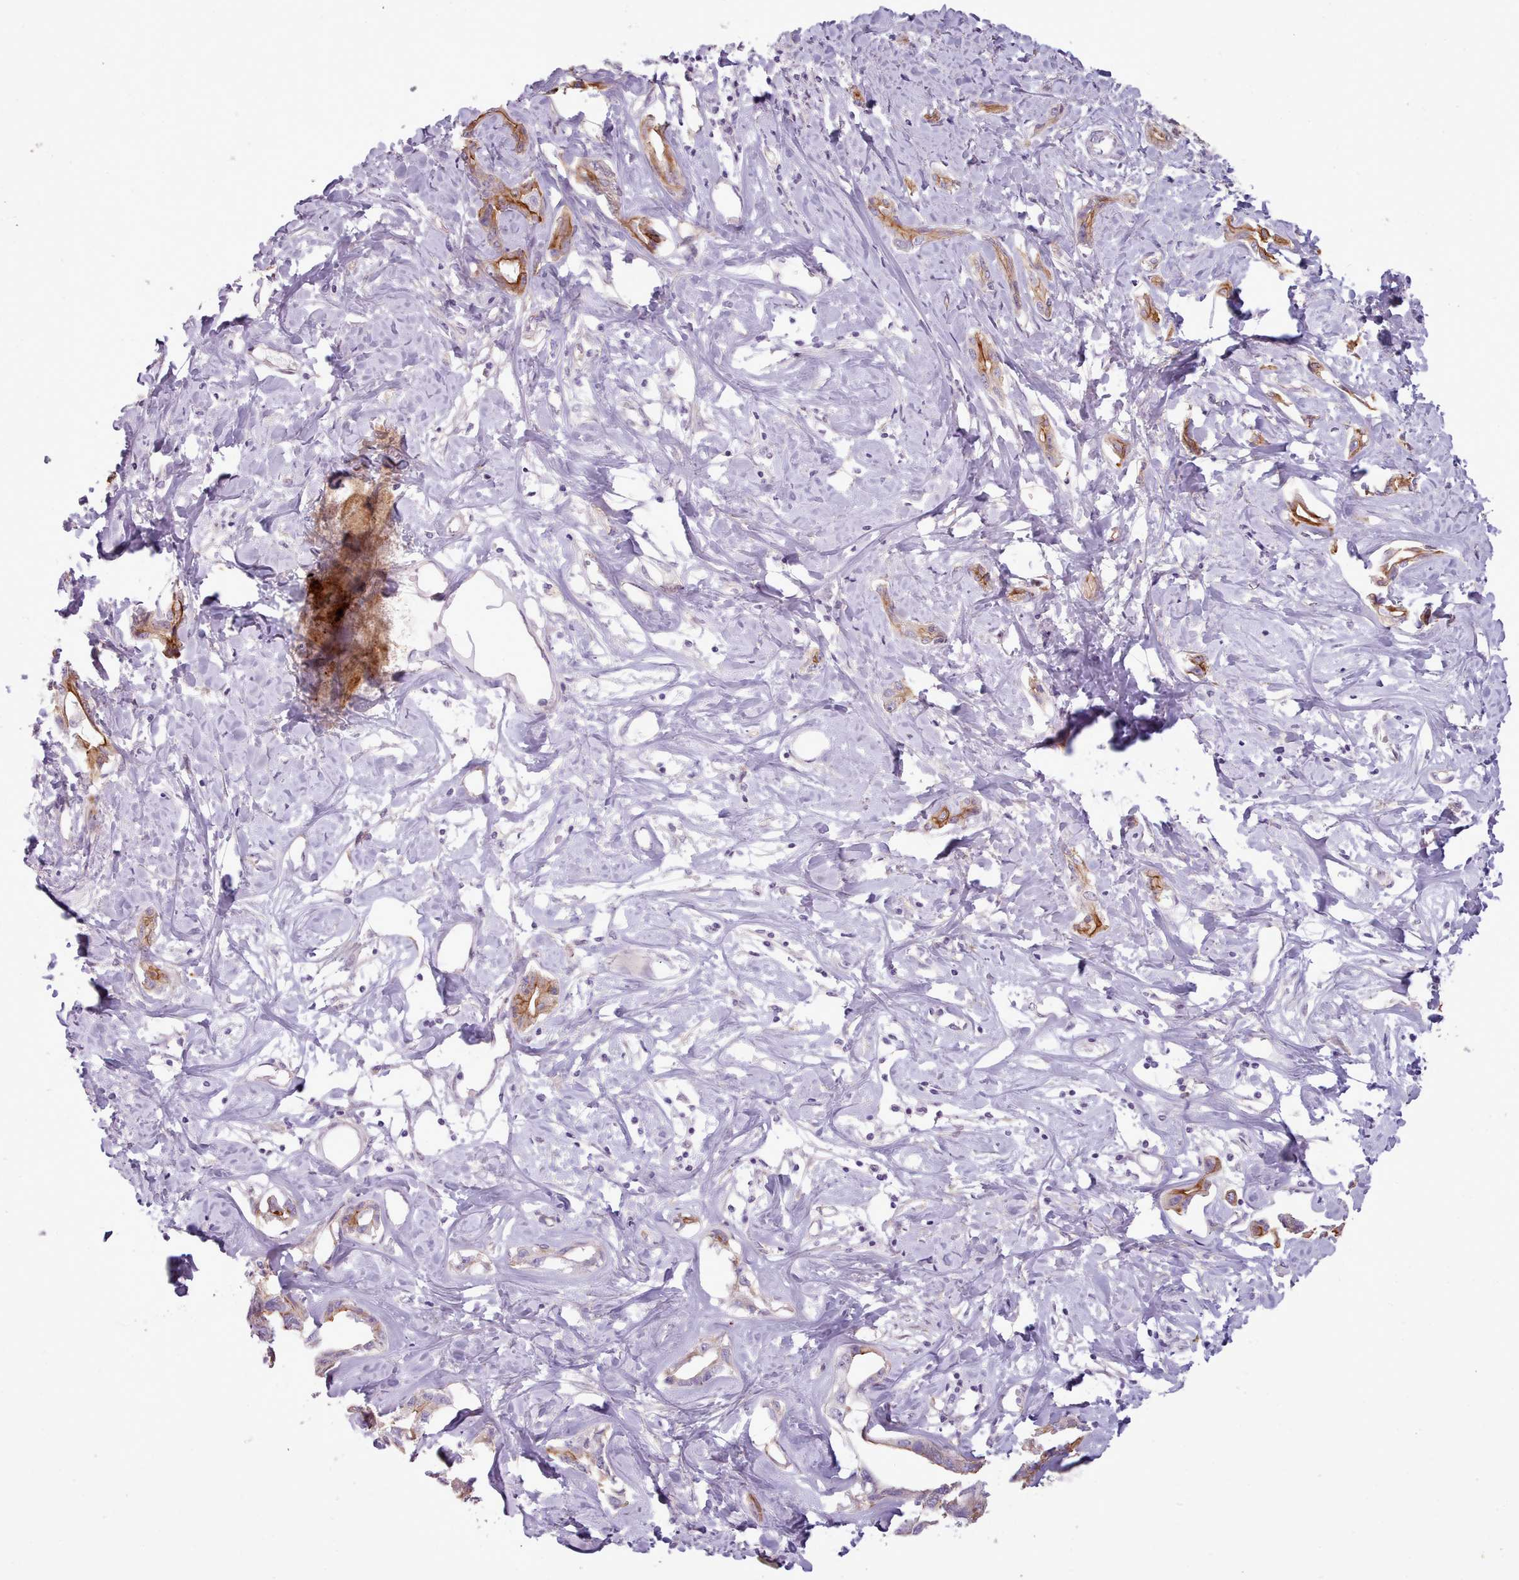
{"staining": {"intensity": "moderate", "quantity": "25%-75%", "location": "cytoplasmic/membranous"}, "tissue": "liver cancer", "cell_type": "Tumor cells", "image_type": "cancer", "snomed": [{"axis": "morphology", "description": "Cholangiocarcinoma"}, {"axis": "topography", "description": "Liver"}], "caption": "Immunohistochemical staining of liver cancer displays moderate cytoplasmic/membranous protein staining in approximately 25%-75% of tumor cells.", "gene": "PLD4", "patient": {"sex": "male", "age": 59}}